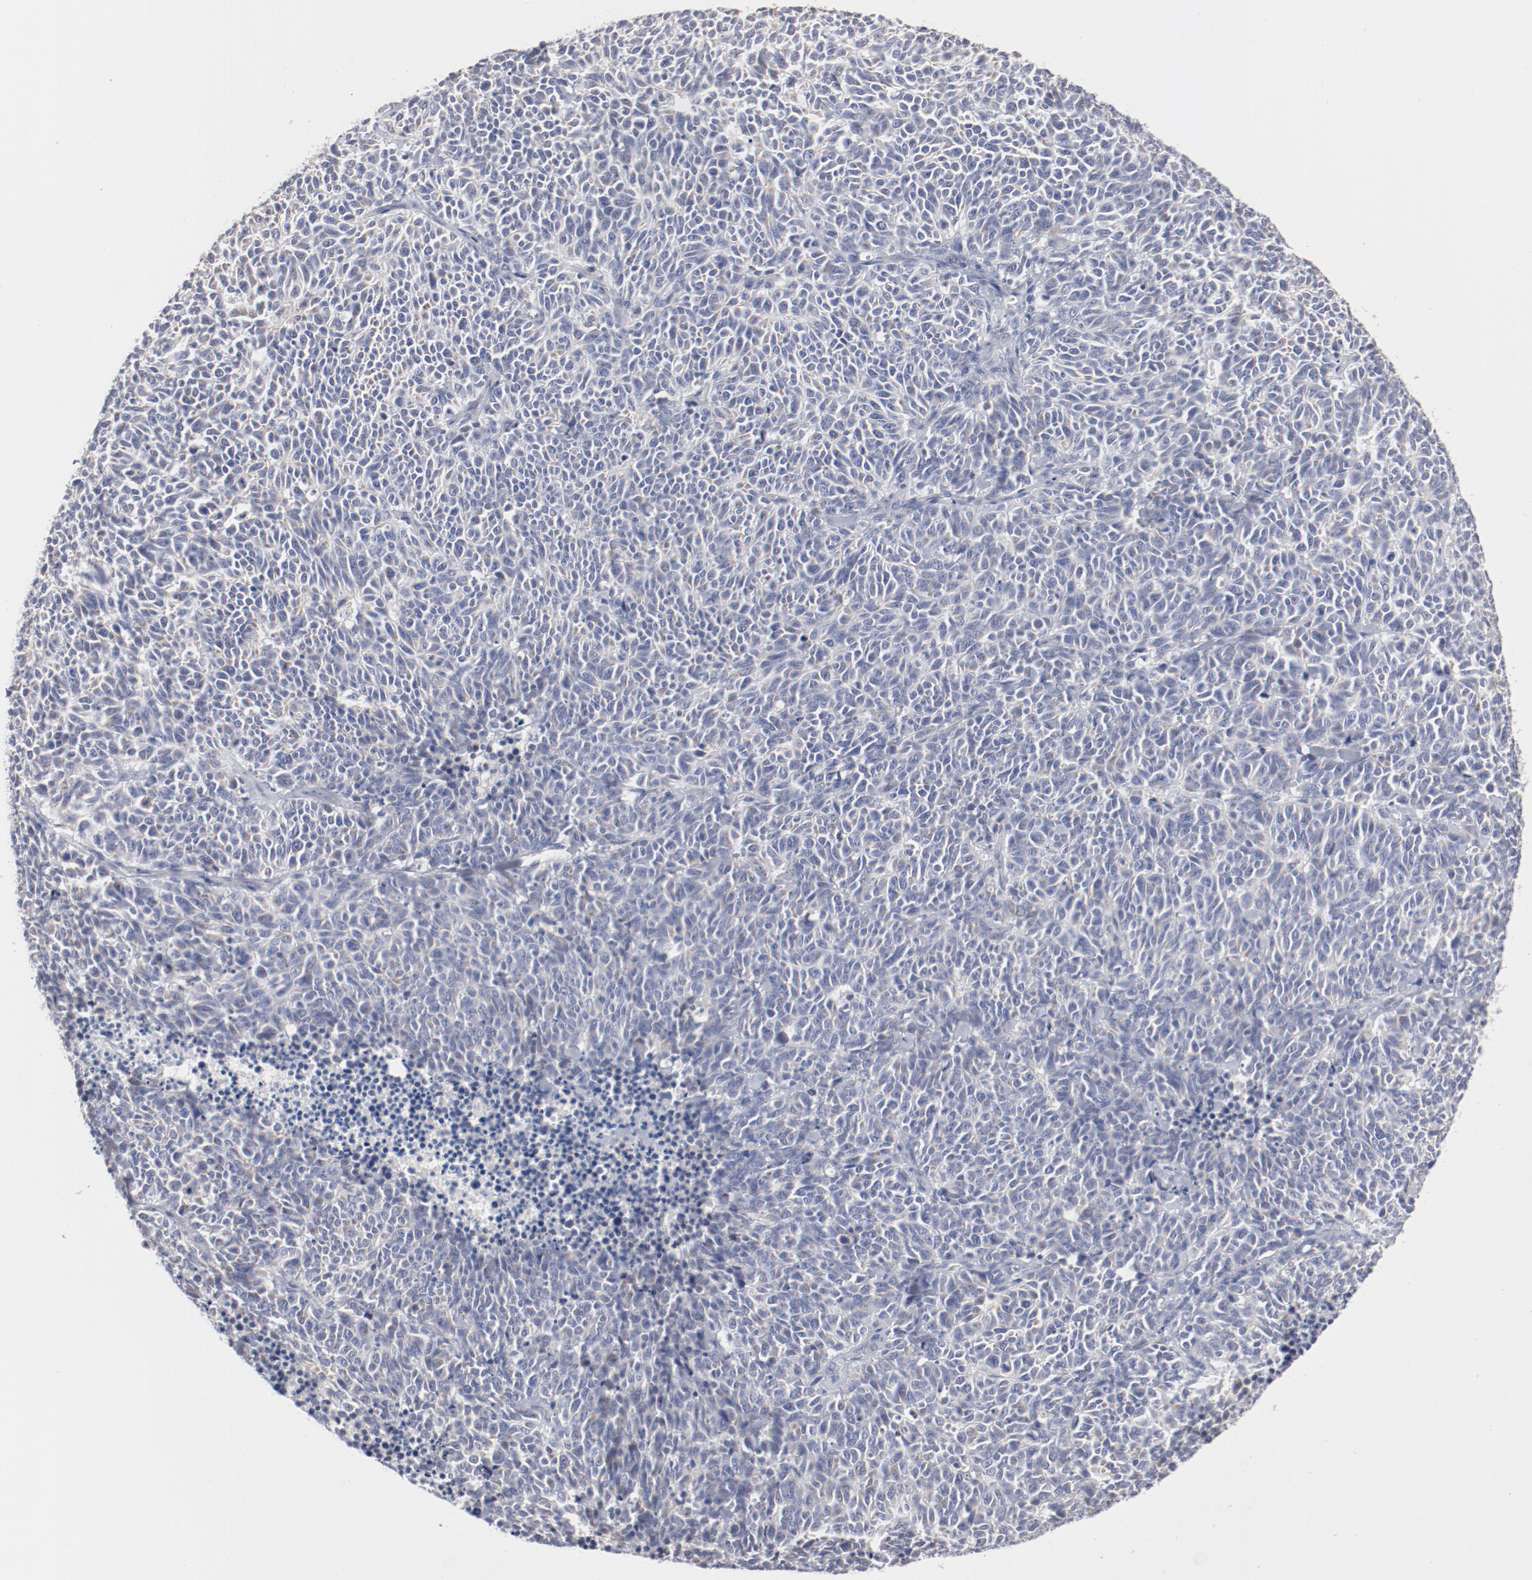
{"staining": {"intensity": "weak", "quantity": "<25%", "location": "cytoplasmic/membranous"}, "tissue": "lung cancer", "cell_type": "Tumor cells", "image_type": "cancer", "snomed": [{"axis": "morphology", "description": "Neoplasm, malignant, NOS"}, {"axis": "topography", "description": "Lung"}], "caption": "Immunohistochemical staining of human neoplasm (malignant) (lung) displays no significant positivity in tumor cells. (Brightfield microscopy of DAB (3,3'-diaminobenzidine) immunohistochemistry (IHC) at high magnification).", "gene": "AK7", "patient": {"sex": "female", "age": 58}}